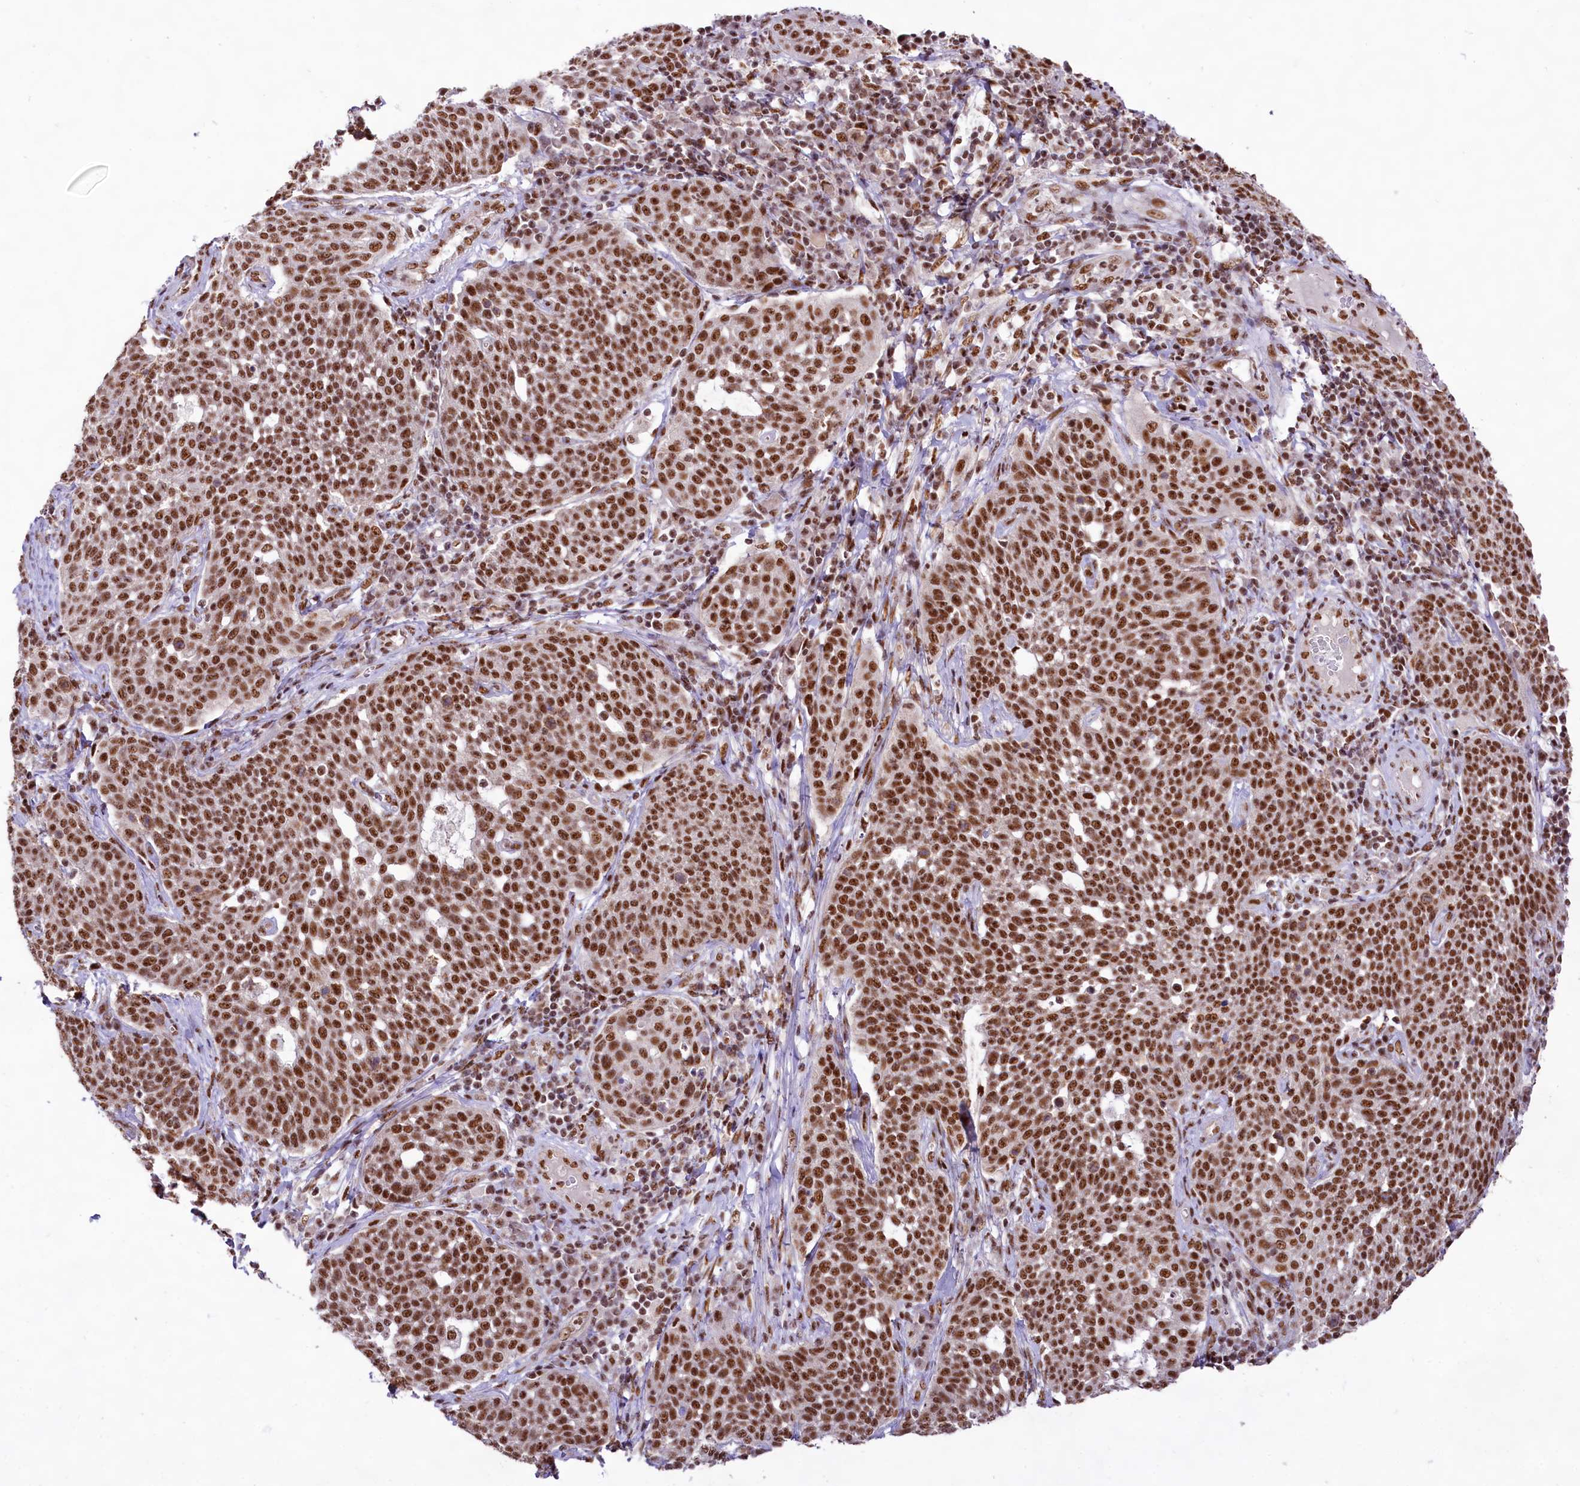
{"staining": {"intensity": "strong", "quantity": ">75%", "location": "nuclear"}, "tissue": "cervical cancer", "cell_type": "Tumor cells", "image_type": "cancer", "snomed": [{"axis": "morphology", "description": "Squamous cell carcinoma, NOS"}, {"axis": "topography", "description": "Cervix"}], "caption": "Cervical cancer (squamous cell carcinoma) stained for a protein (brown) exhibits strong nuclear positive expression in approximately >75% of tumor cells.", "gene": "HIRA", "patient": {"sex": "female", "age": 34}}